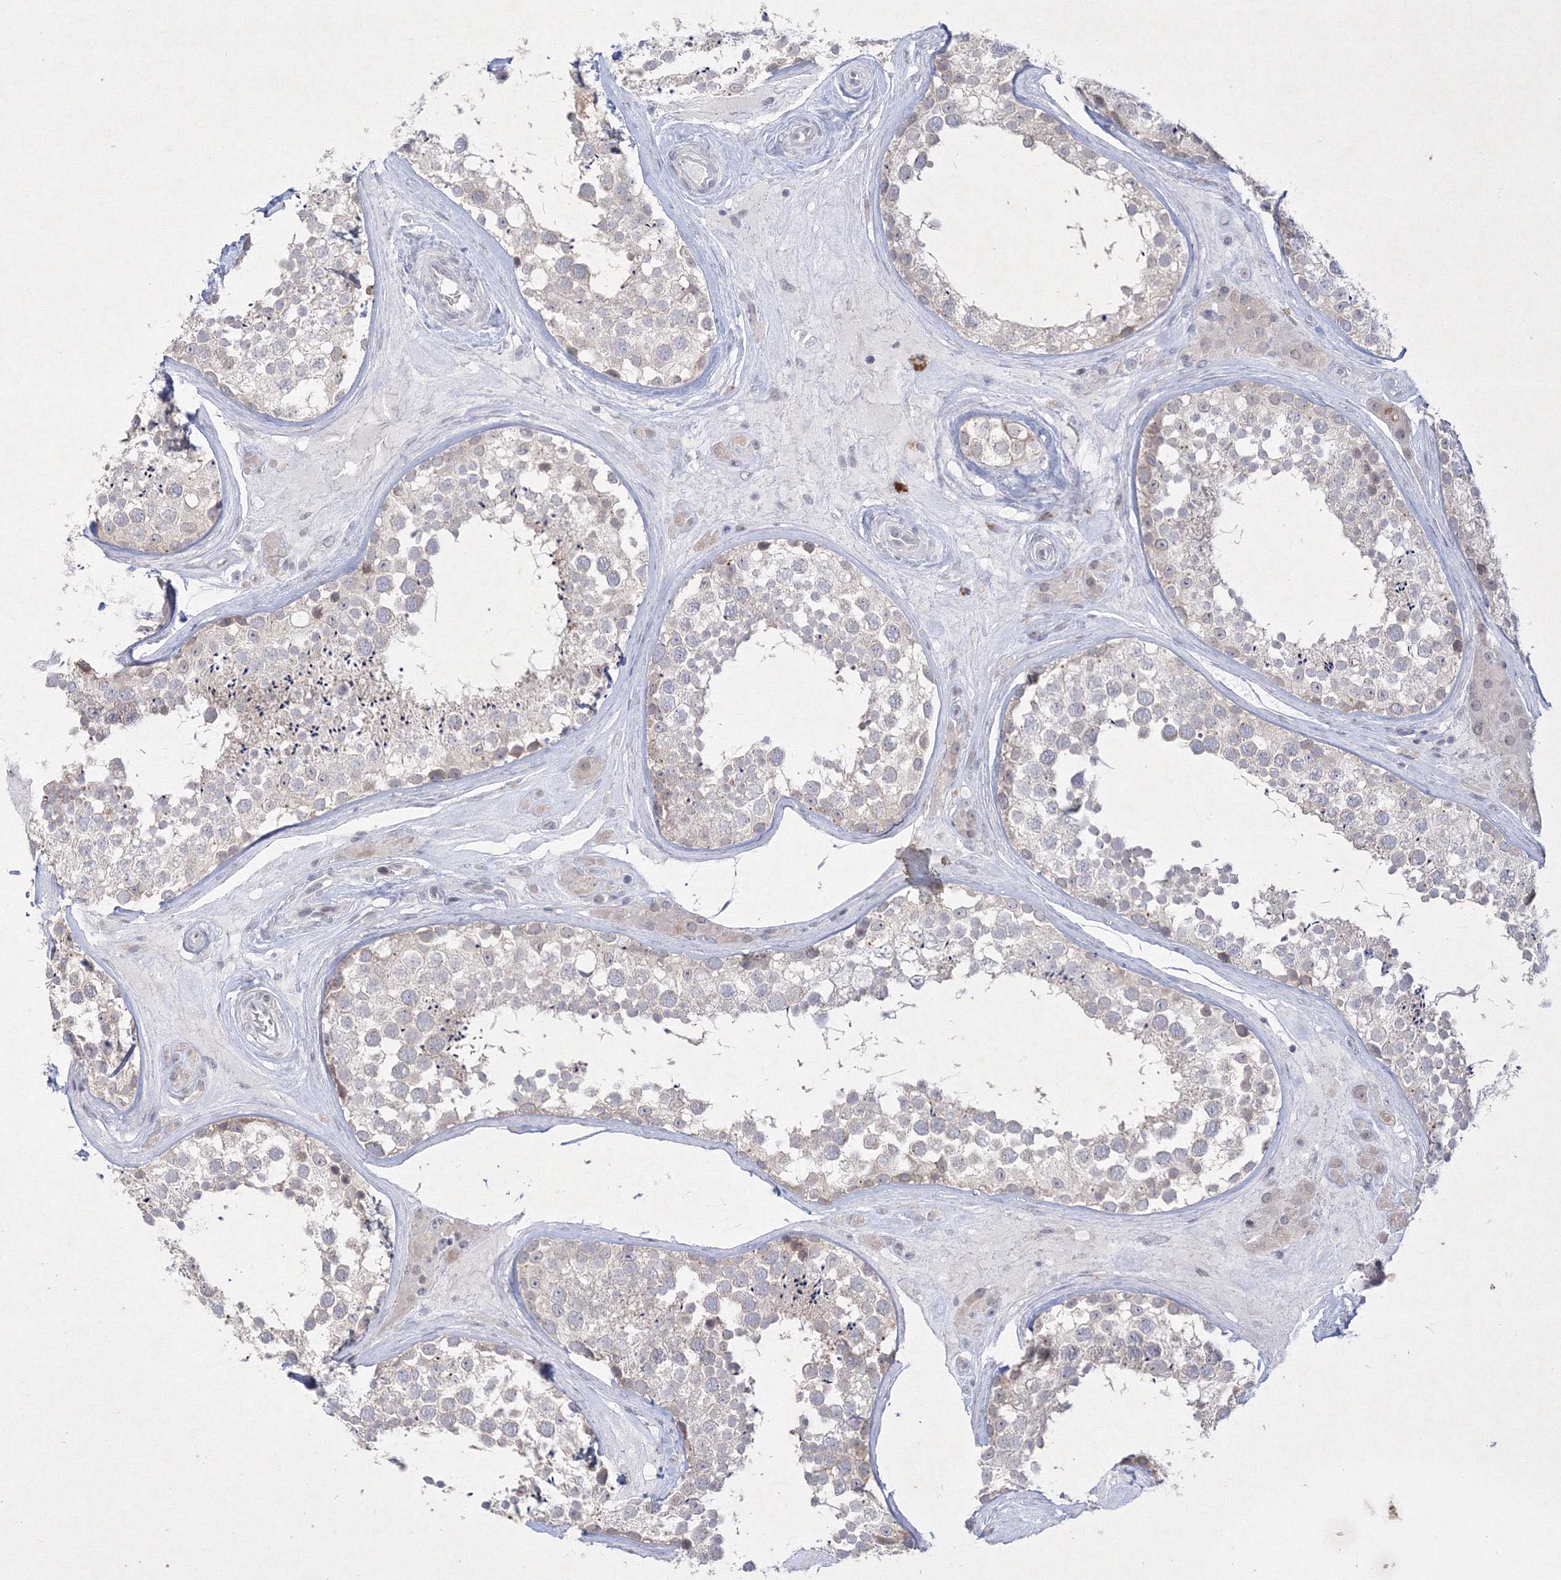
{"staining": {"intensity": "moderate", "quantity": "<25%", "location": "cytoplasmic/membranous"}, "tissue": "testis", "cell_type": "Cells in seminiferous ducts", "image_type": "normal", "snomed": [{"axis": "morphology", "description": "Normal tissue, NOS"}, {"axis": "topography", "description": "Testis"}], "caption": "Protein analysis of unremarkable testis exhibits moderate cytoplasmic/membranous staining in approximately <25% of cells in seminiferous ducts.", "gene": "NXPE3", "patient": {"sex": "male", "age": 46}}